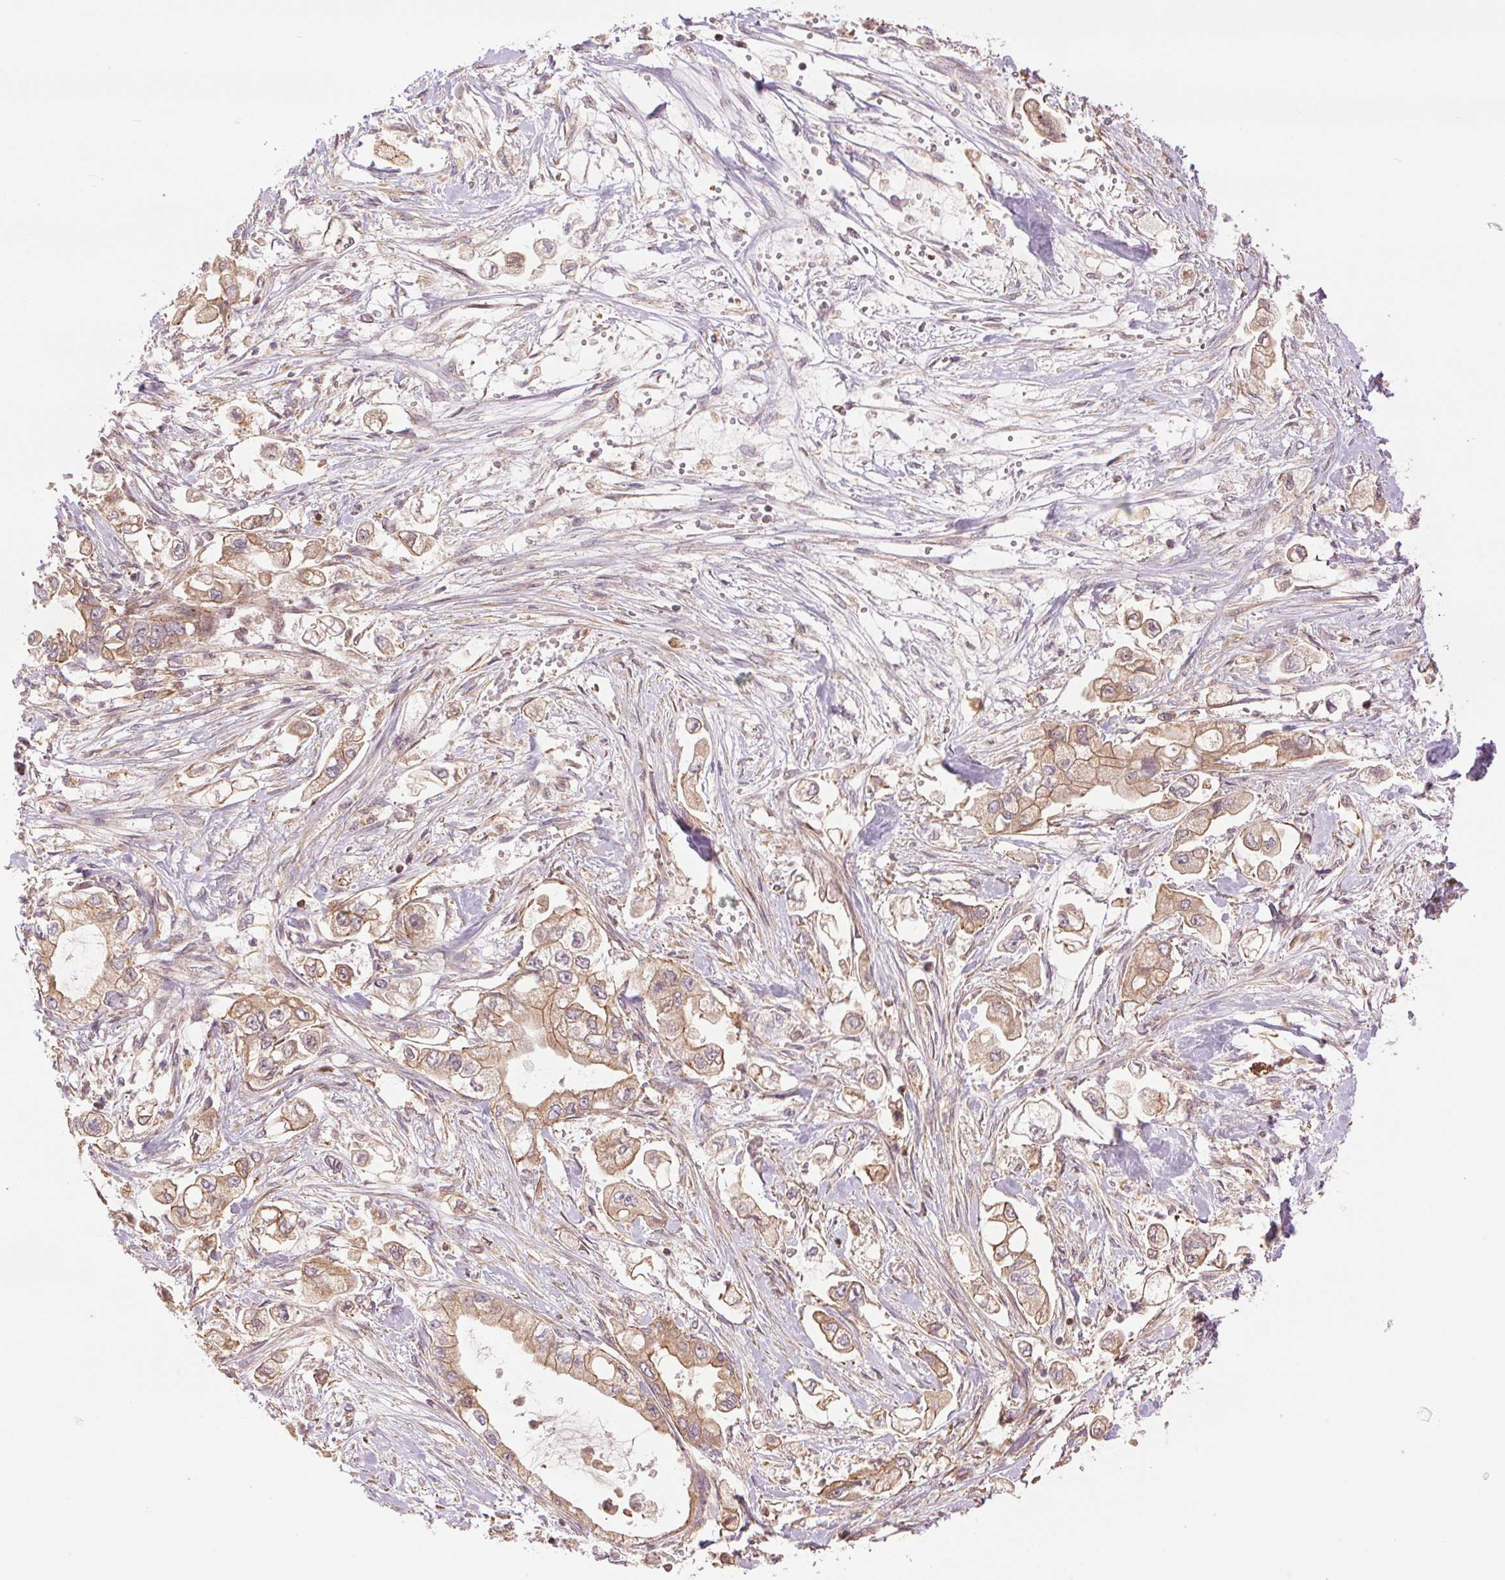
{"staining": {"intensity": "weak", "quantity": ">75%", "location": "cytoplasmic/membranous"}, "tissue": "stomach cancer", "cell_type": "Tumor cells", "image_type": "cancer", "snomed": [{"axis": "morphology", "description": "Adenocarcinoma, NOS"}, {"axis": "topography", "description": "Stomach"}], "caption": "Immunohistochemistry (IHC) of human adenocarcinoma (stomach) shows low levels of weak cytoplasmic/membranous expression in about >75% of tumor cells.", "gene": "STARD7", "patient": {"sex": "male", "age": 62}}